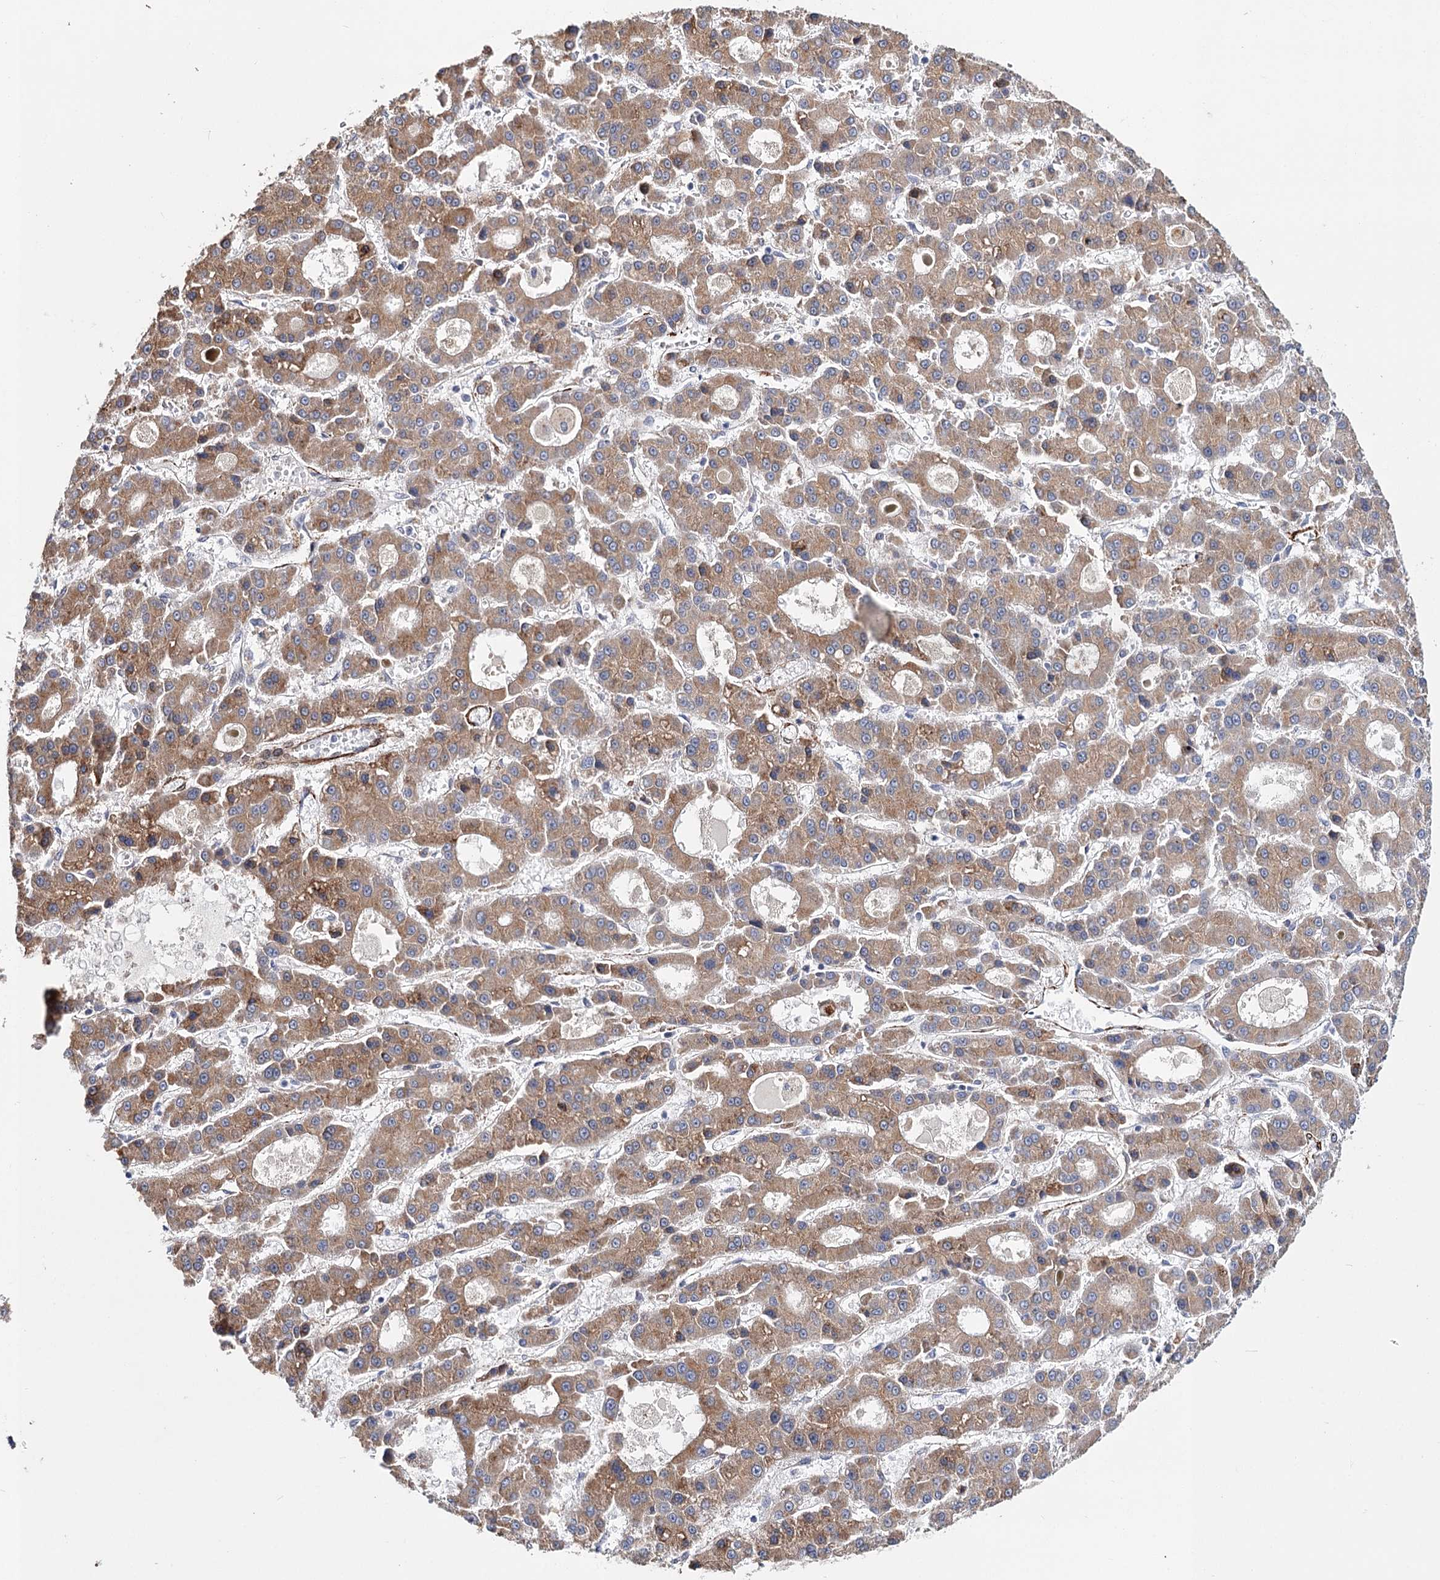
{"staining": {"intensity": "moderate", "quantity": ">75%", "location": "cytoplasmic/membranous"}, "tissue": "liver cancer", "cell_type": "Tumor cells", "image_type": "cancer", "snomed": [{"axis": "morphology", "description": "Carcinoma, Hepatocellular, NOS"}, {"axis": "topography", "description": "Liver"}], "caption": "Liver hepatocellular carcinoma tissue shows moderate cytoplasmic/membranous positivity in about >75% of tumor cells", "gene": "CFAP46", "patient": {"sex": "male", "age": 70}}